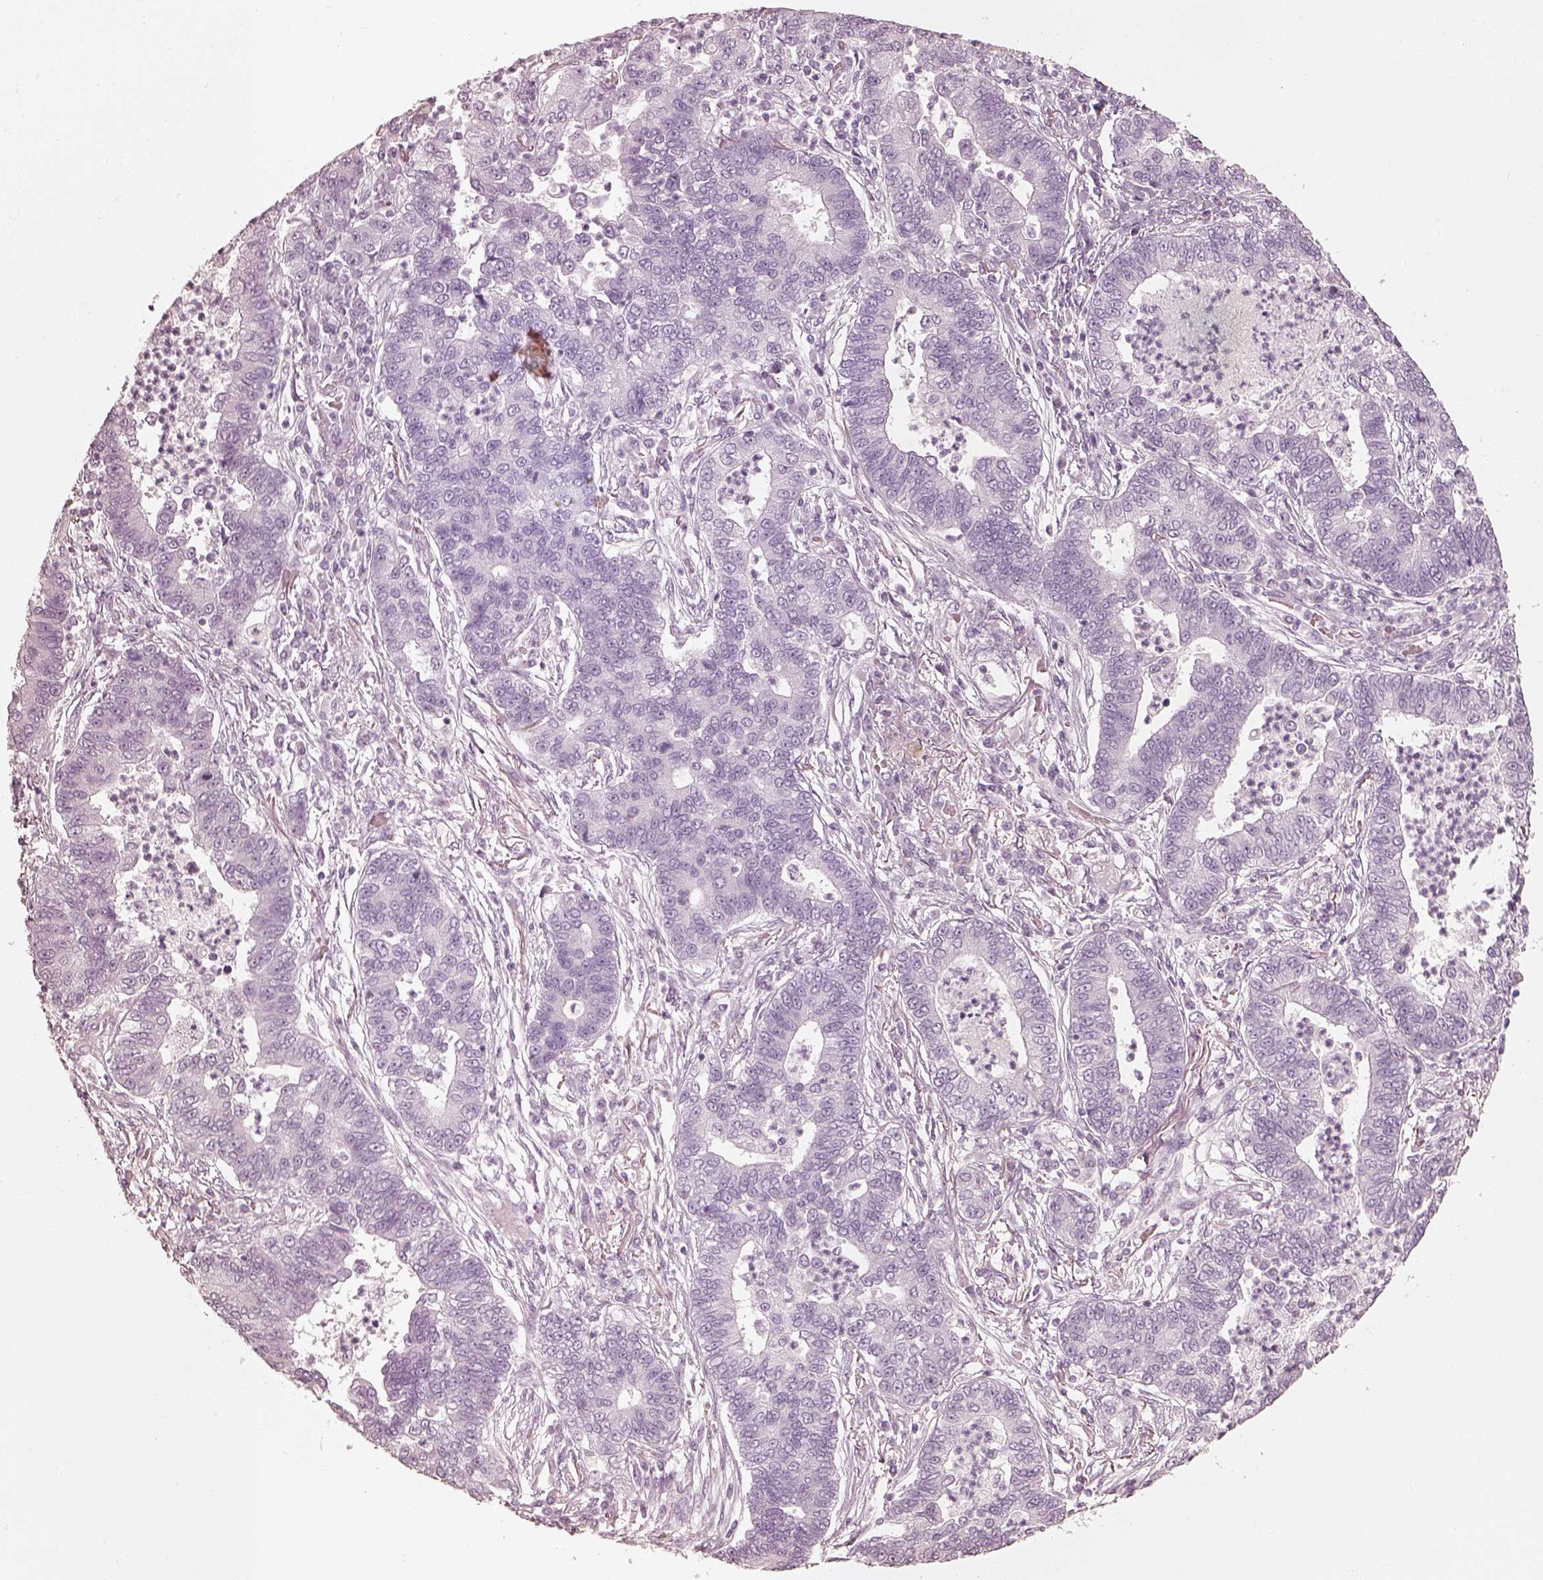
{"staining": {"intensity": "negative", "quantity": "none", "location": "none"}, "tissue": "lung cancer", "cell_type": "Tumor cells", "image_type": "cancer", "snomed": [{"axis": "morphology", "description": "Adenocarcinoma, NOS"}, {"axis": "topography", "description": "Lung"}], "caption": "A photomicrograph of human lung cancer is negative for staining in tumor cells.", "gene": "KRT72", "patient": {"sex": "female", "age": 57}}